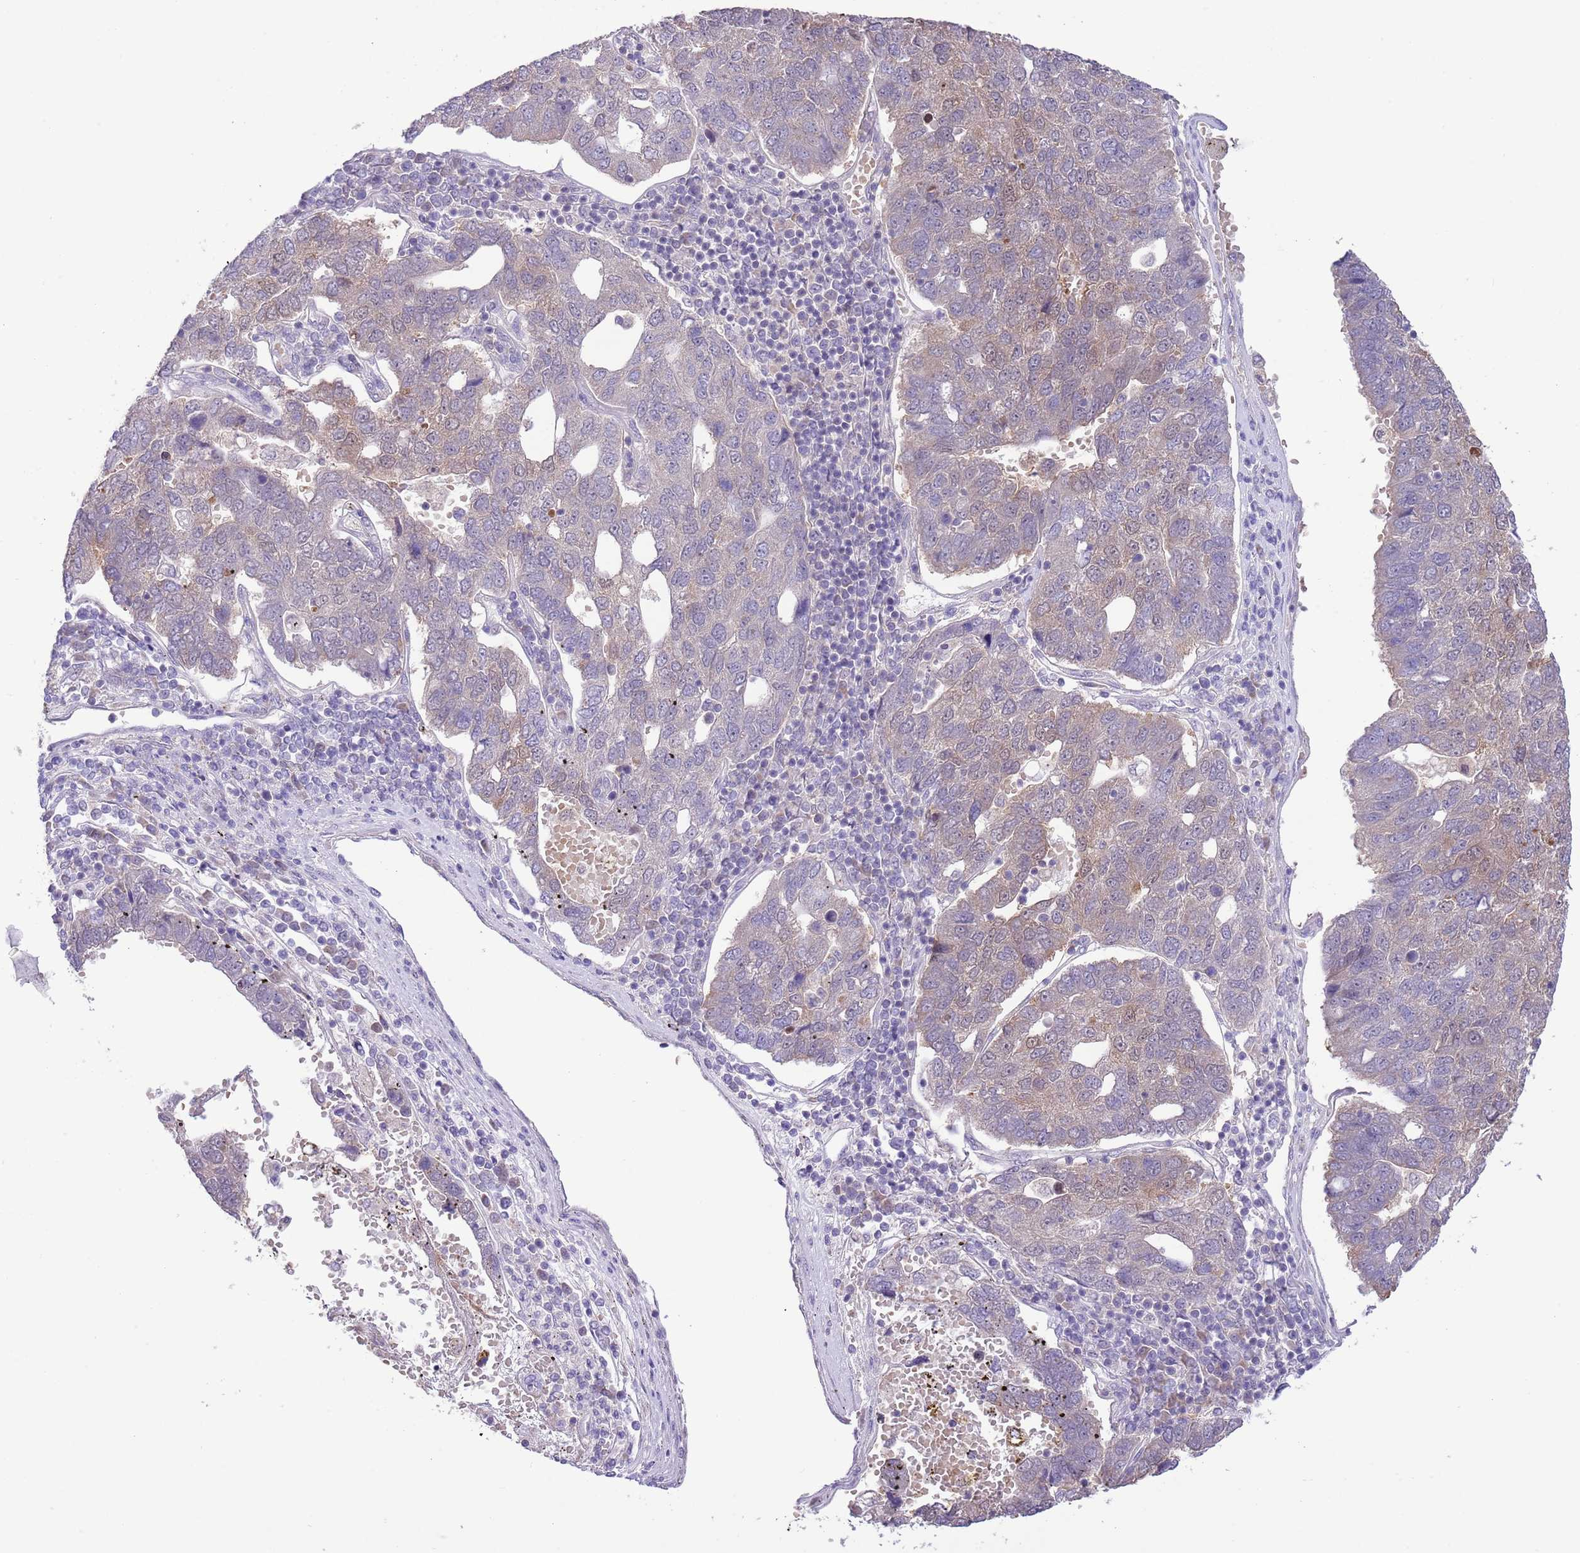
{"staining": {"intensity": "negative", "quantity": "none", "location": "none"}, "tissue": "pancreatic cancer", "cell_type": "Tumor cells", "image_type": "cancer", "snomed": [{"axis": "morphology", "description": "Adenocarcinoma, NOS"}, {"axis": "topography", "description": "Pancreas"}], "caption": "Human pancreatic cancer stained for a protein using immunohistochemistry (IHC) reveals no expression in tumor cells.", "gene": "GALK2", "patient": {"sex": "female", "age": 61}}